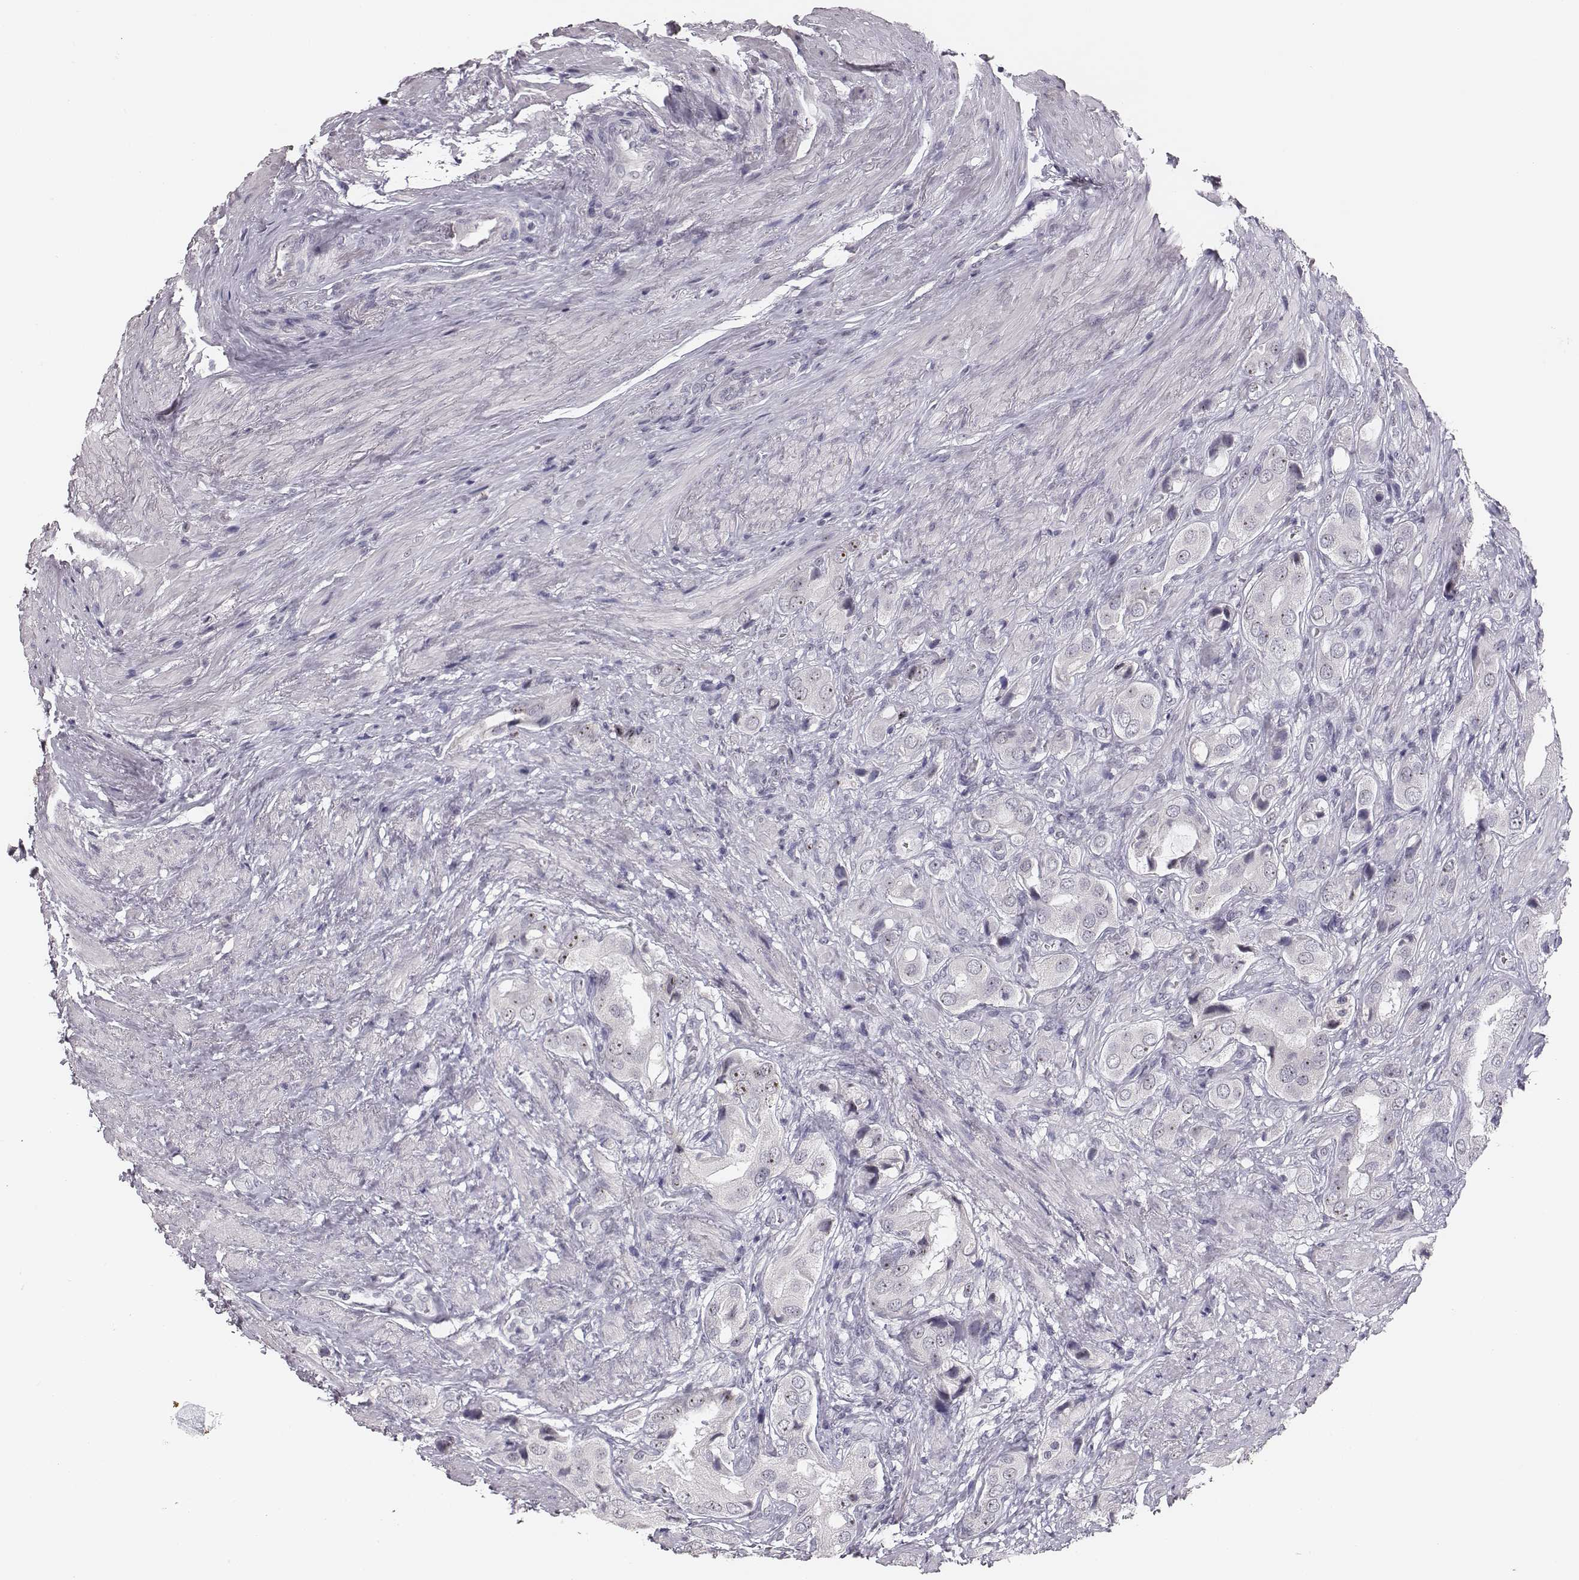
{"staining": {"intensity": "negative", "quantity": "none", "location": "none"}, "tissue": "prostate cancer", "cell_type": "Tumor cells", "image_type": "cancer", "snomed": [{"axis": "morphology", "description": "Adenocarcinoma, NOS"}, {"axis": "topography", "description": "Prostate"}], "caption": "The micrograph shows no staining of tumor cells in prostate cancer. (Brightfield microscopy of DAB immunohistochemistry at high magnification).", "gene": "NIFK", "patient": {"sex": "male", "age": 63}}